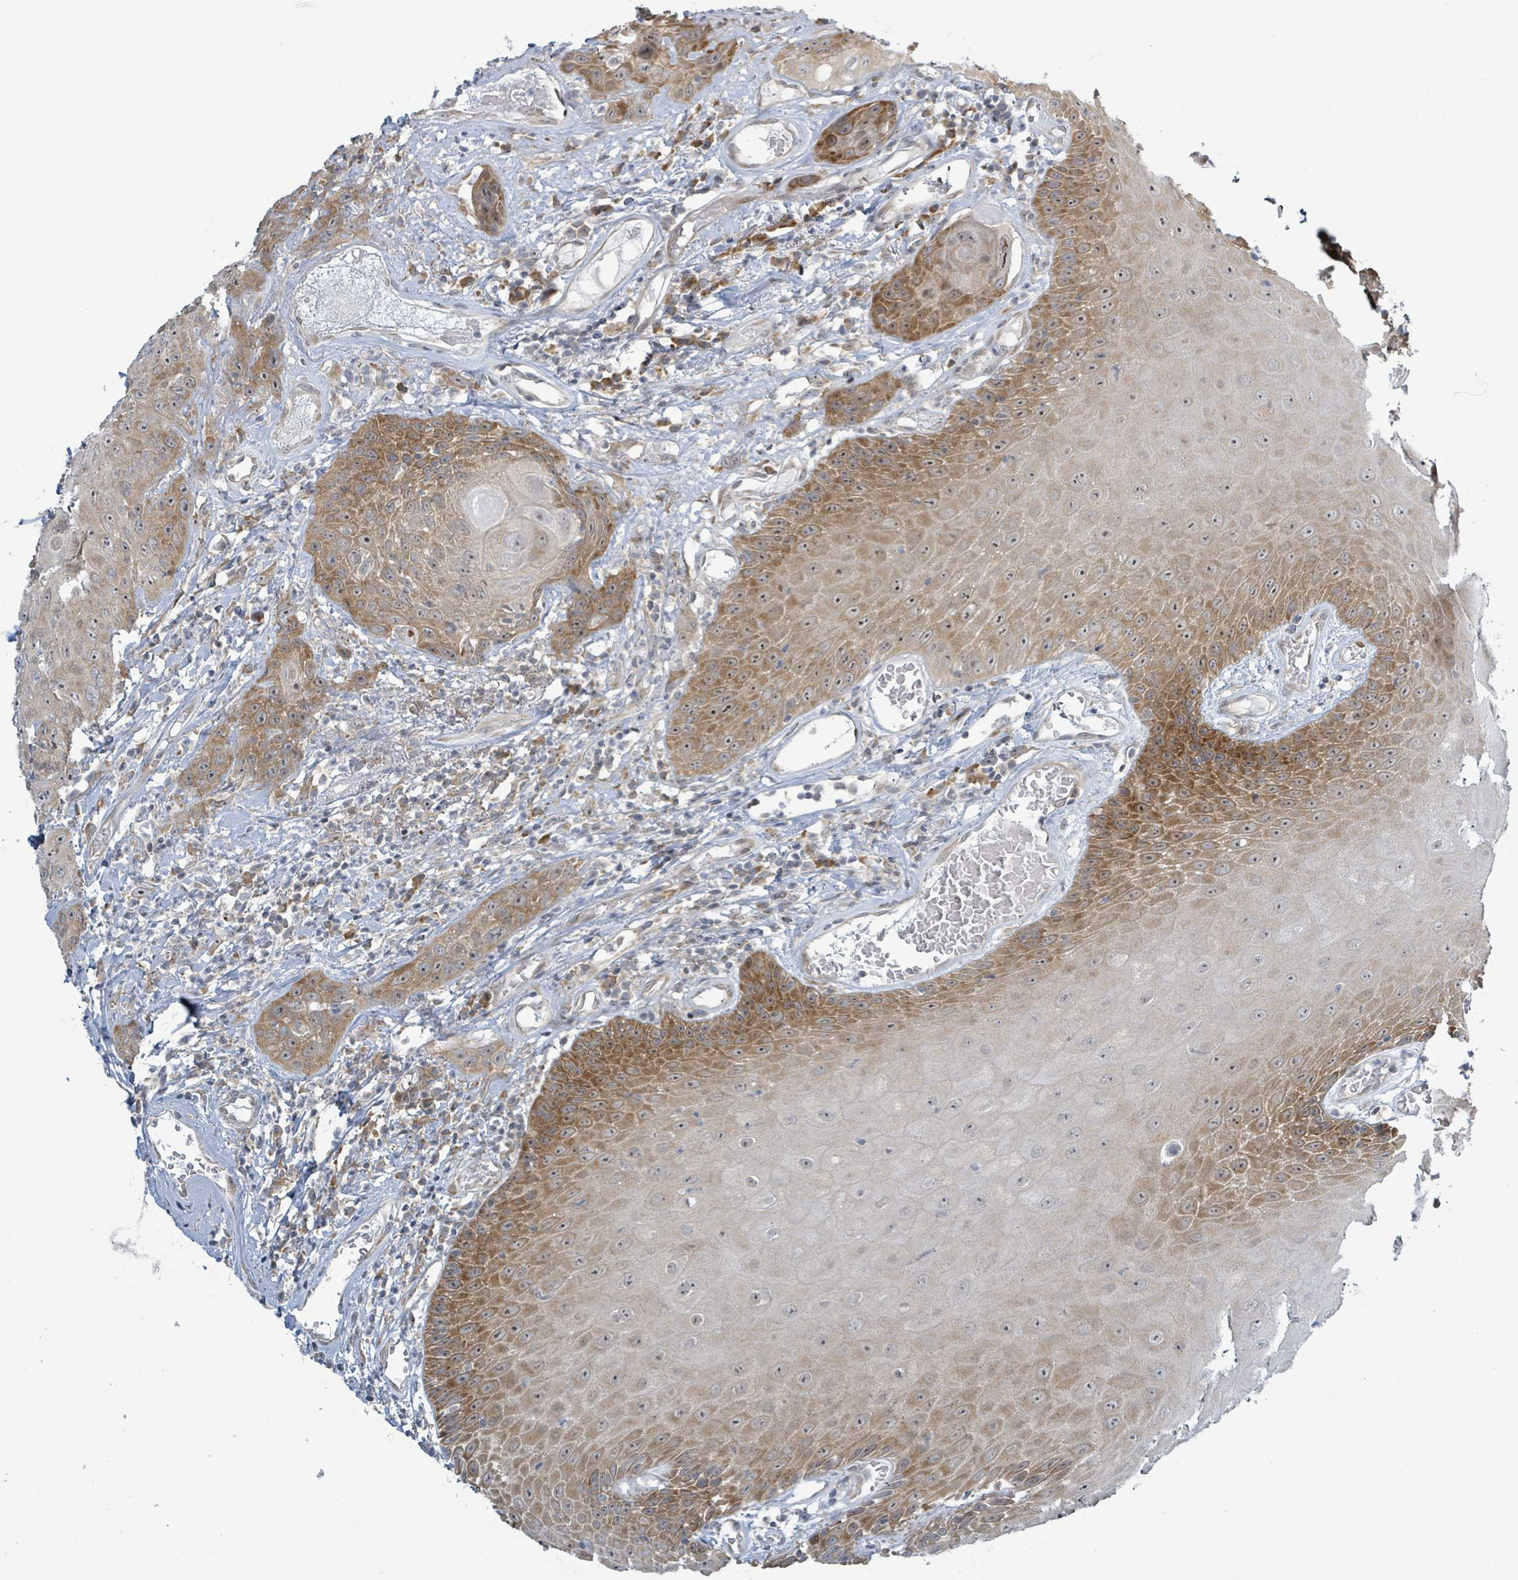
{"staining": {"intensity": "moderate", "quantity": ">75%", "location": "cytoplasmic/membranous"}, "tissue": "head and neck cancer", "cell_type": "Tumor cells", "image_type": "cancer", "snomed": [{"axis": "morphology", "description": "Squamous cell carcinoma, NOS"}, {"axis": "topography", "description": "Head-Neck"}], "caption": "Head and neck squamous cell carcinoma stained for a protein exhibits moderate cytoplasmic/membranous positivity in tumor cells.", "gene": "RPL32", "patient": {"sex": "female", "age": 59}}